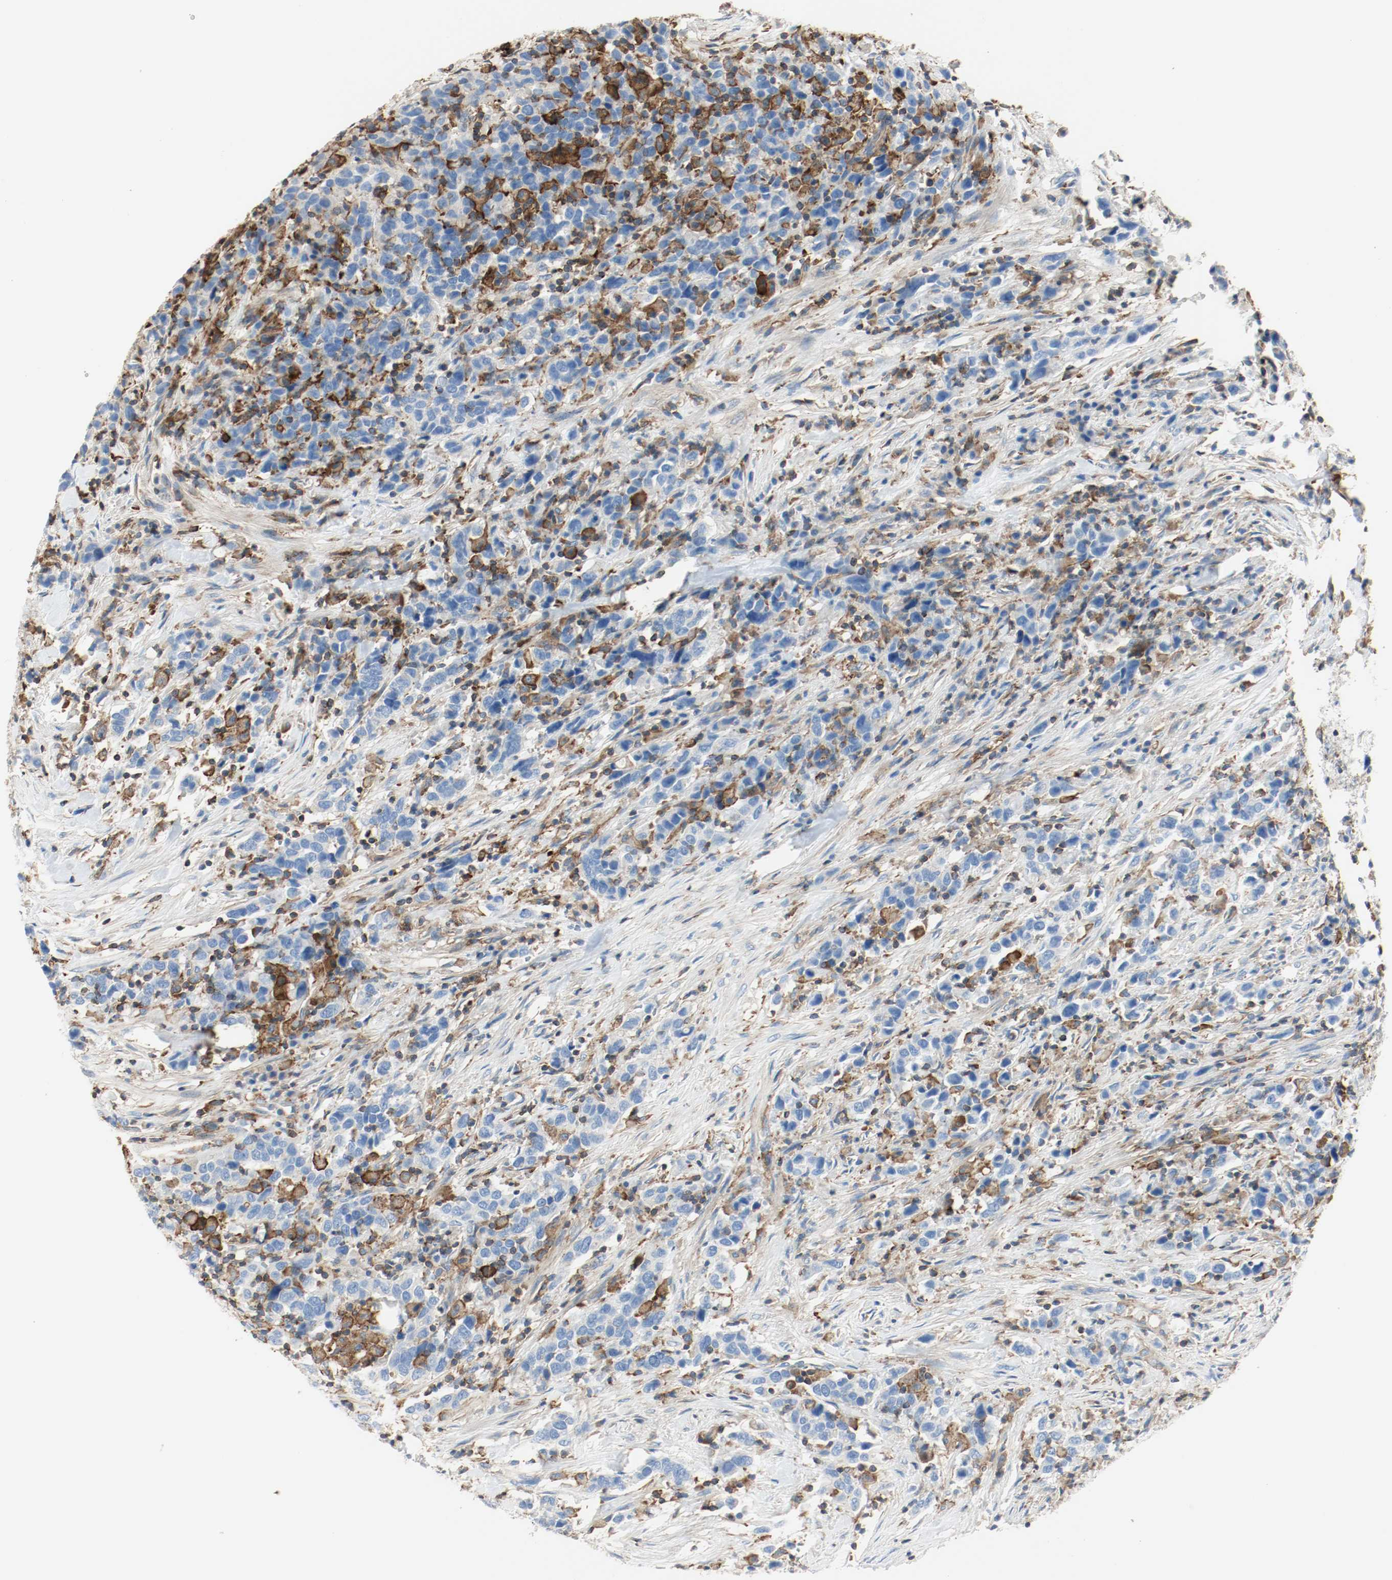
{"staining": {"intensity": "negative", "quantity": "none", "location": "none"}, "tissue": "urothelial cancer", "cell_type": "Tumor cells", "image_type": "cancer", "snomed": [{"axis": "morphology", "description": "Urothelial carcinoma, High grade"}, {"axis": "topography", "description": "Urinary bladder"}], "caption": "The photomicrograph displays no significant expression in tumor cells of urothelial cancer.", "gene": "ARPC1B", "patient": {"sex": "male", "age": 61}}